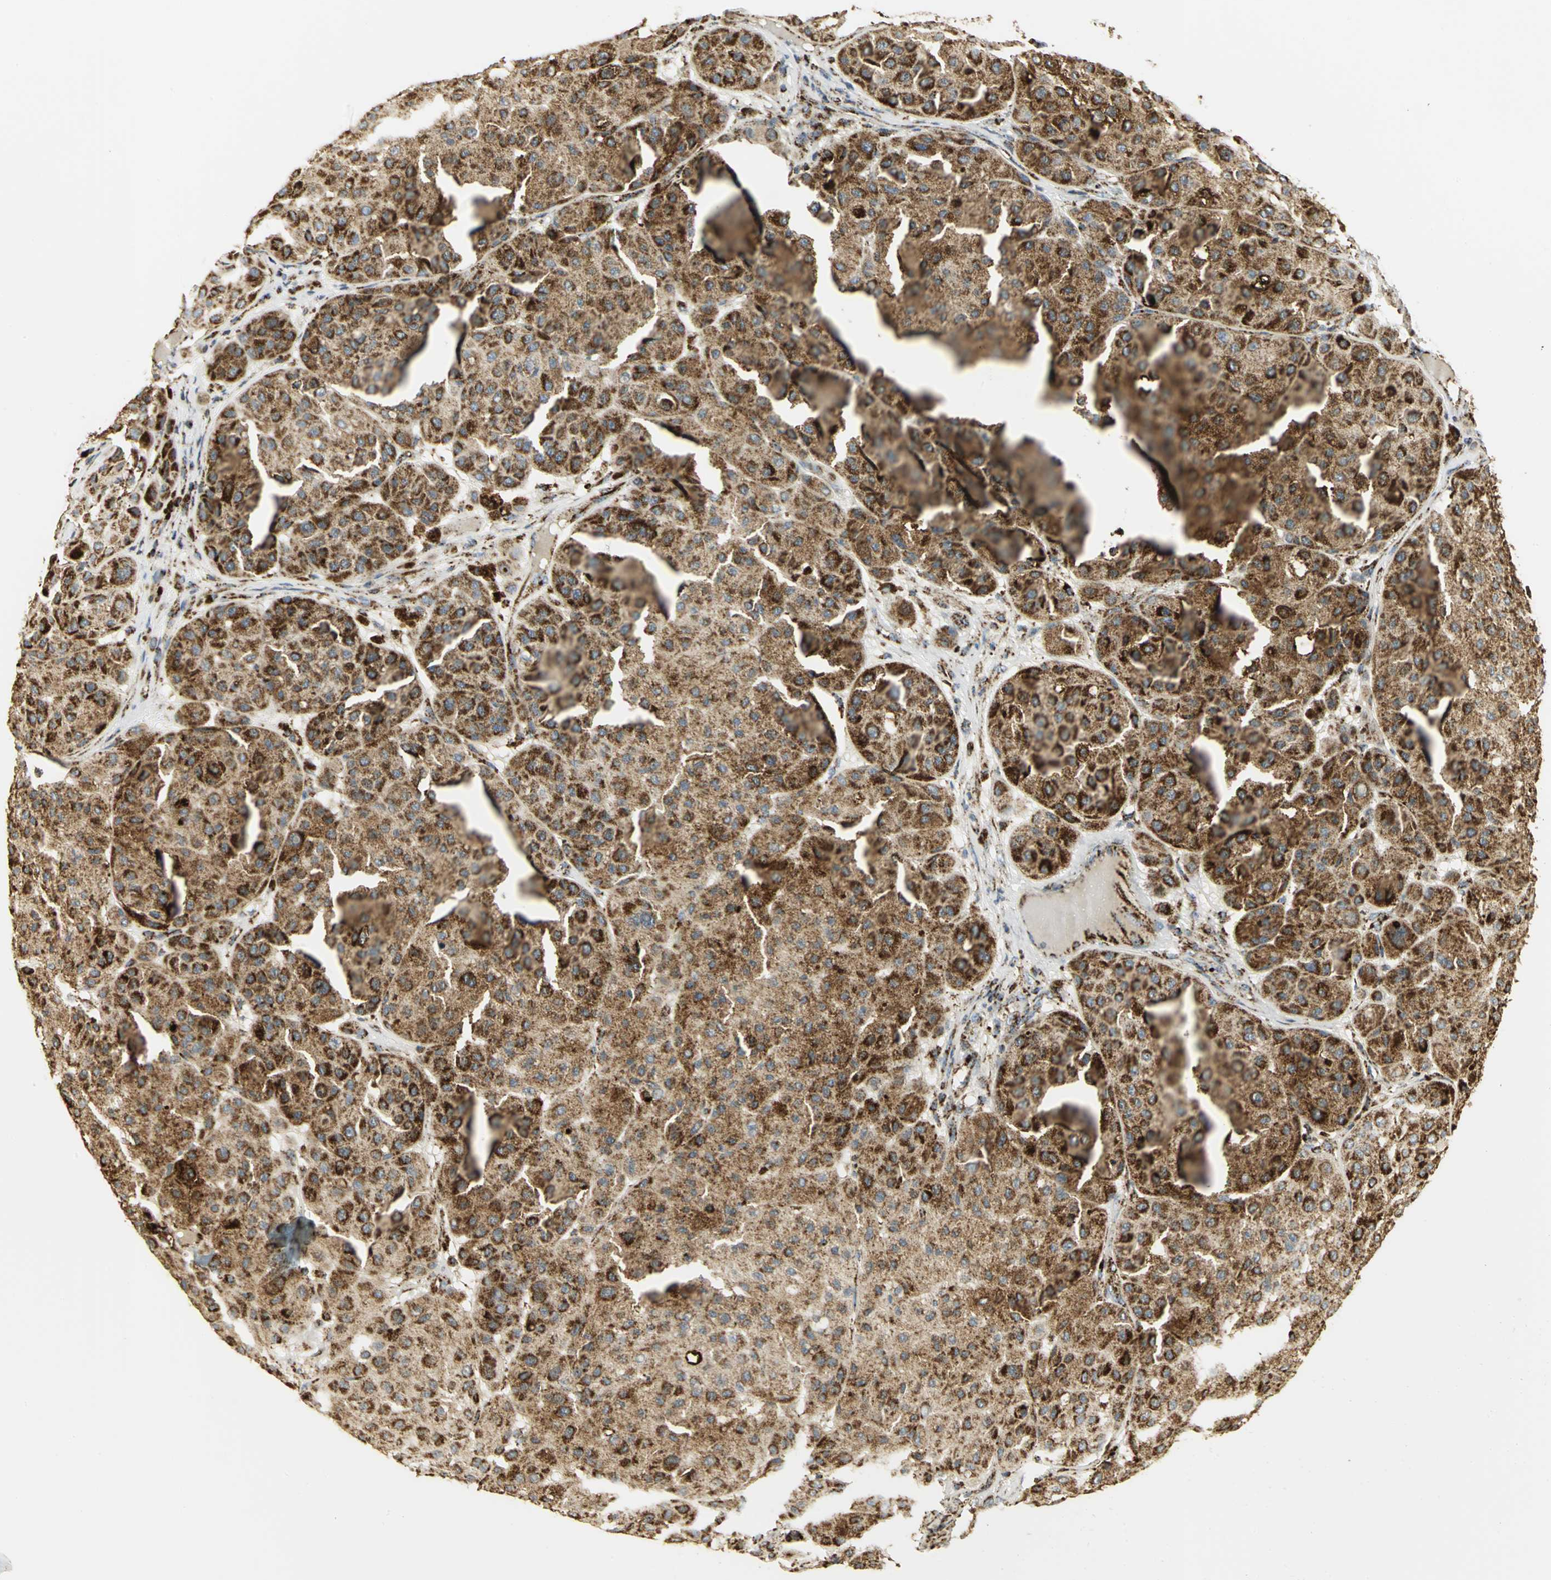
{"staining": {"intensity": "strong", "quantity": ">75%", "location": "cytoplasmic/membranous"}, "tissue": "melanoma", "cell_type": "Tumor cells", "image_type": "cancer", "snomed": [{"axis": "morphology", "description": "Normal tissue, NOS"}, {"axis": "morphology", "description": "Malignant melanoma, Metastatic site"}, {"axis": "topography", "description": "Skin"}], "caption": "Malignant melanoma (metastatic site) stained for a protein demonstrates strong cytoplasmic/membranous positivity in tumor cells.", "gene": "VDAC1", "patient": {"sex": "male", "age": 41}}